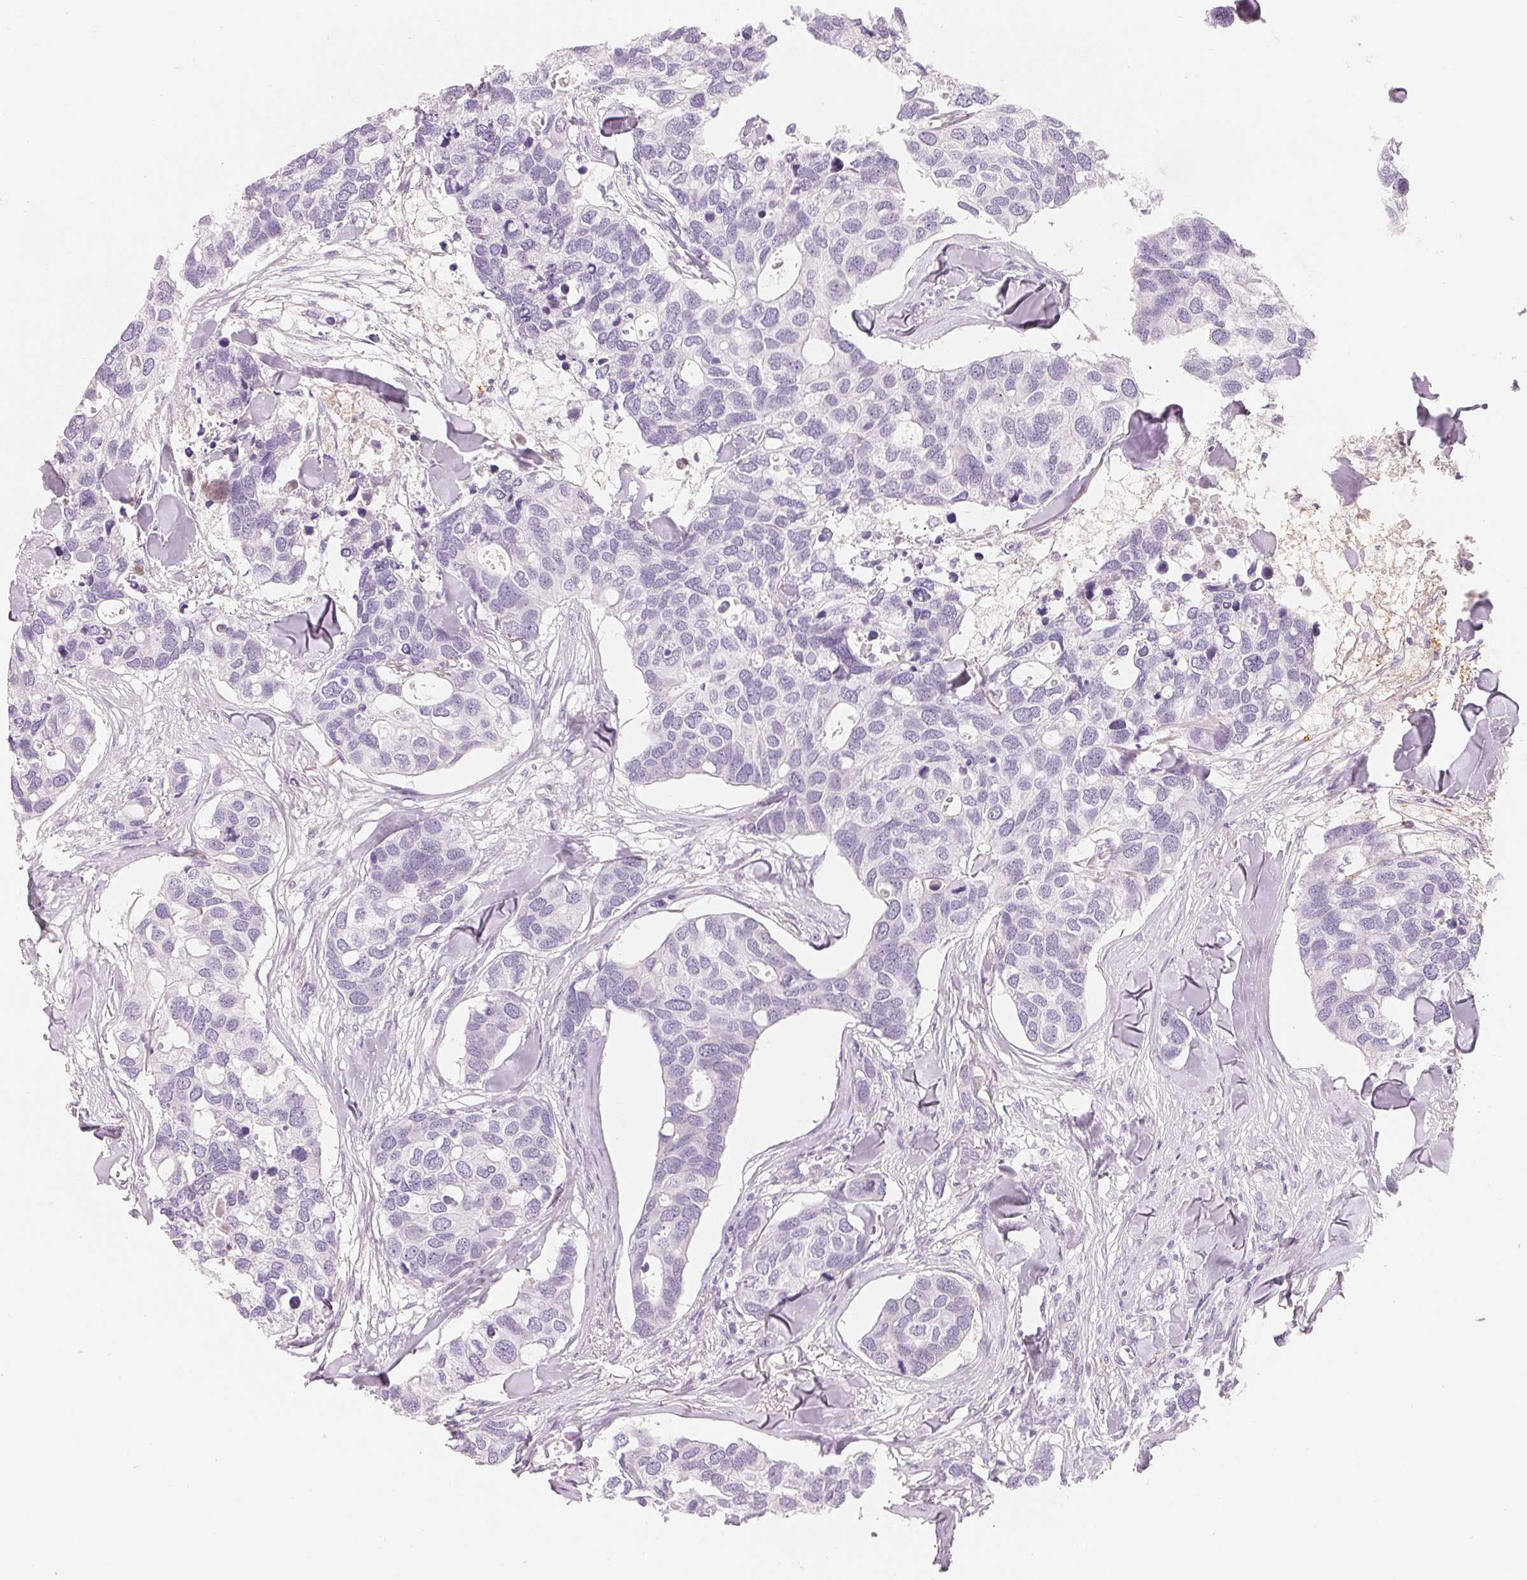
{"staining": {"intensity": "negative", "quantity": "none", "location": "none"}, "tissue": "breast cancer", "cell_type": "Tumor cells", "image_type": "cancer", "snomed": [{"axis": "morphology", "description": "Duct carcinoma"}, {"axis": "topography", "description": "Breast"}], "caption": "High power microscopy histopathology image of an immunohistochemistry (IHC) micrograph of breast intraductal carcinoma, revealing no significant positivity in tumor cells. Nuclei are stained in blue.", "gene": "CFHR2", "patient": {"sex": "female", "age": 83}}